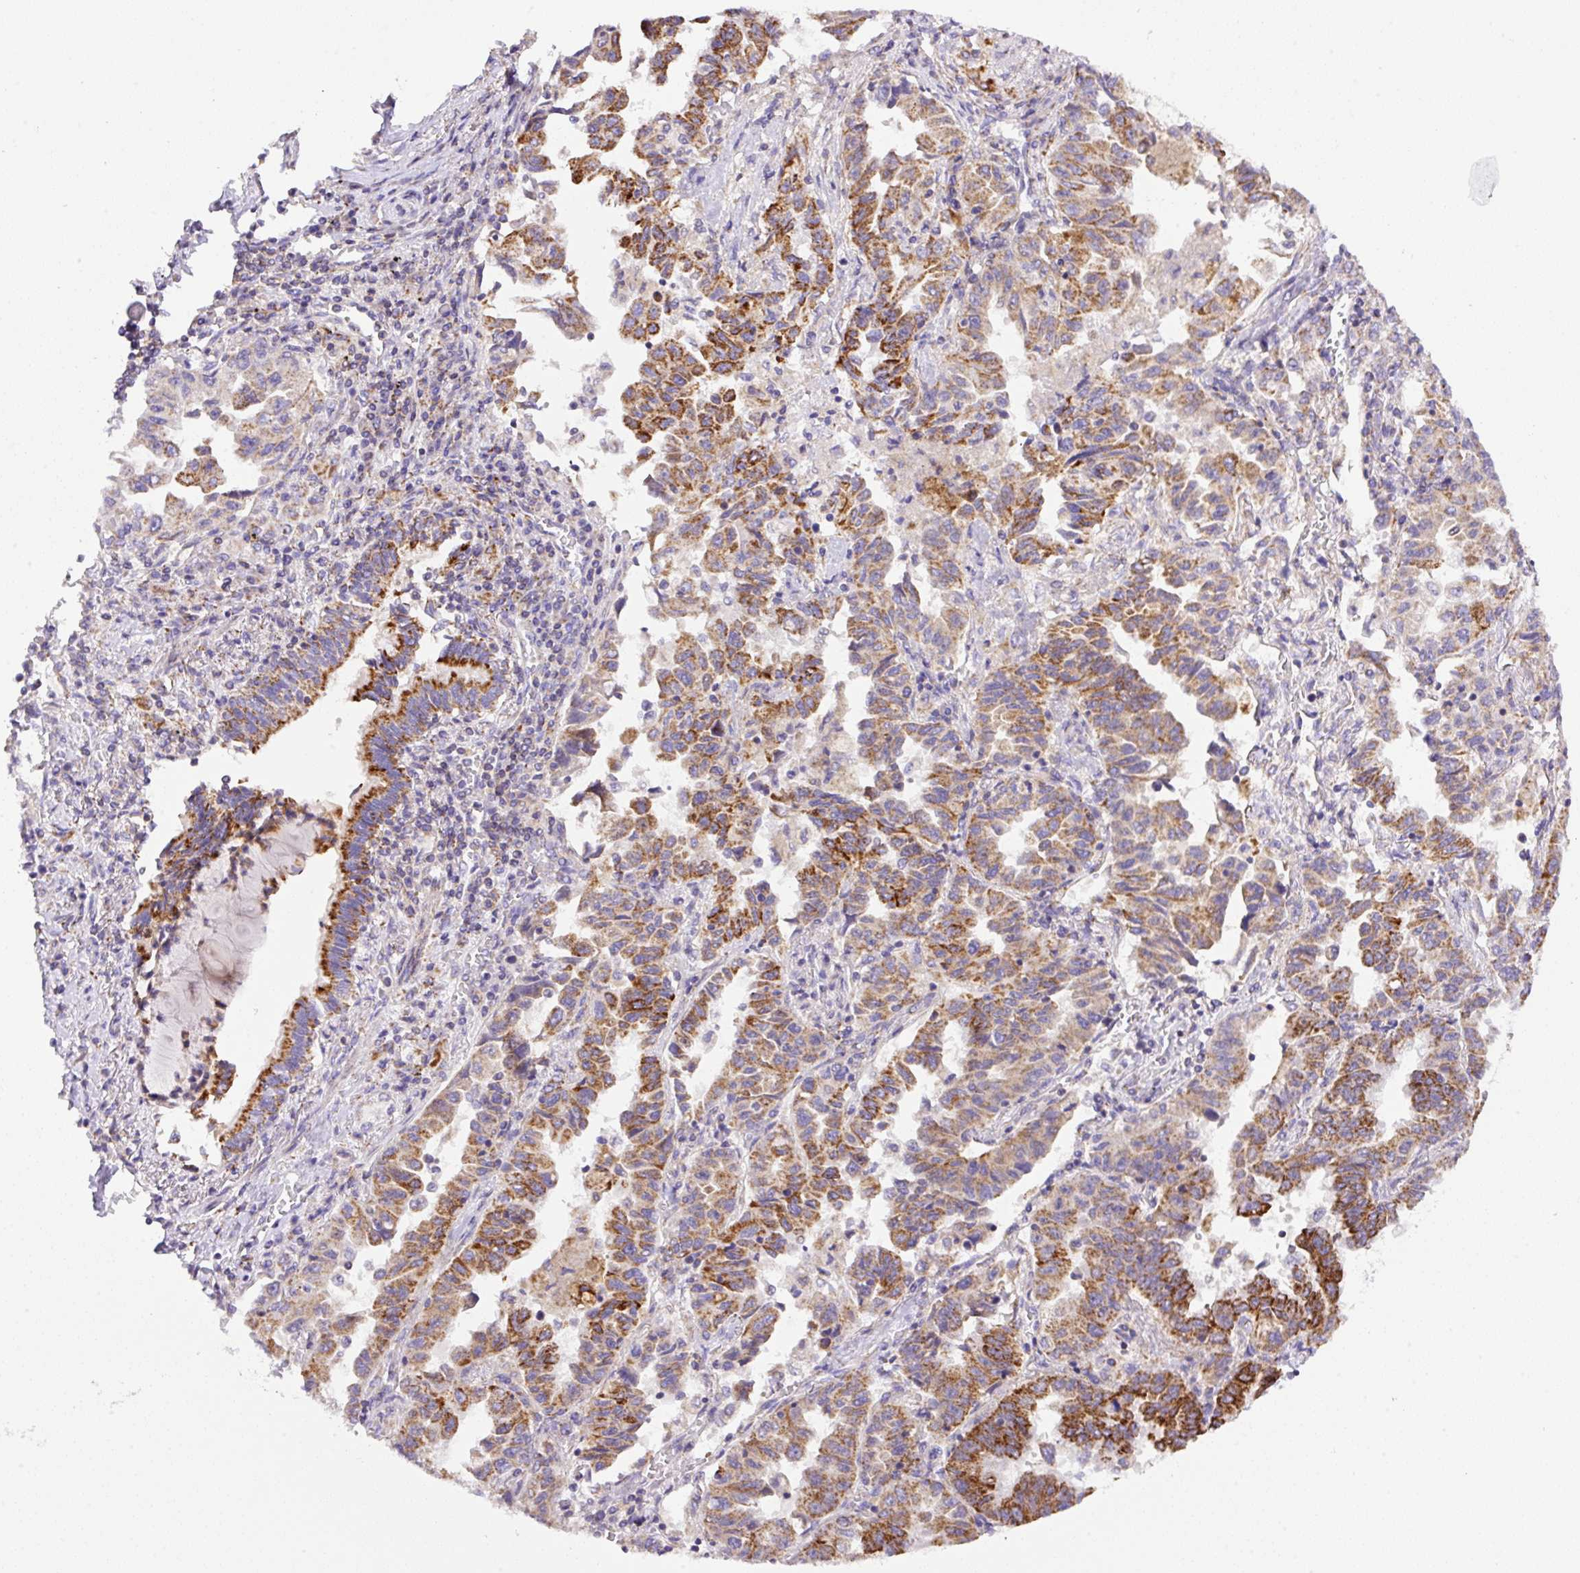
{"staining": {"intensity": "moderate", "quantity": ">75%", "location": "cytoplasmic/membranous"}, "tissue": "lung cancer", "cell_type": "Tumor cells", "image_type": "cancer", "snomed": [{"axis": "morphology", "description": "Adenocarcinoma, NOS"}, {"axis": "topography", "description": "Lung"}], "caption": "Immunohistochemistry (DAB) staining of human lung cancer displays moderate cytoplasmic/membranous protein staining in approximately >75% of tumor cells. (IHC, brightfield microscopy, high magnification).", "gene": "NF1", "patient": {"sex": "female", "age": 51}}